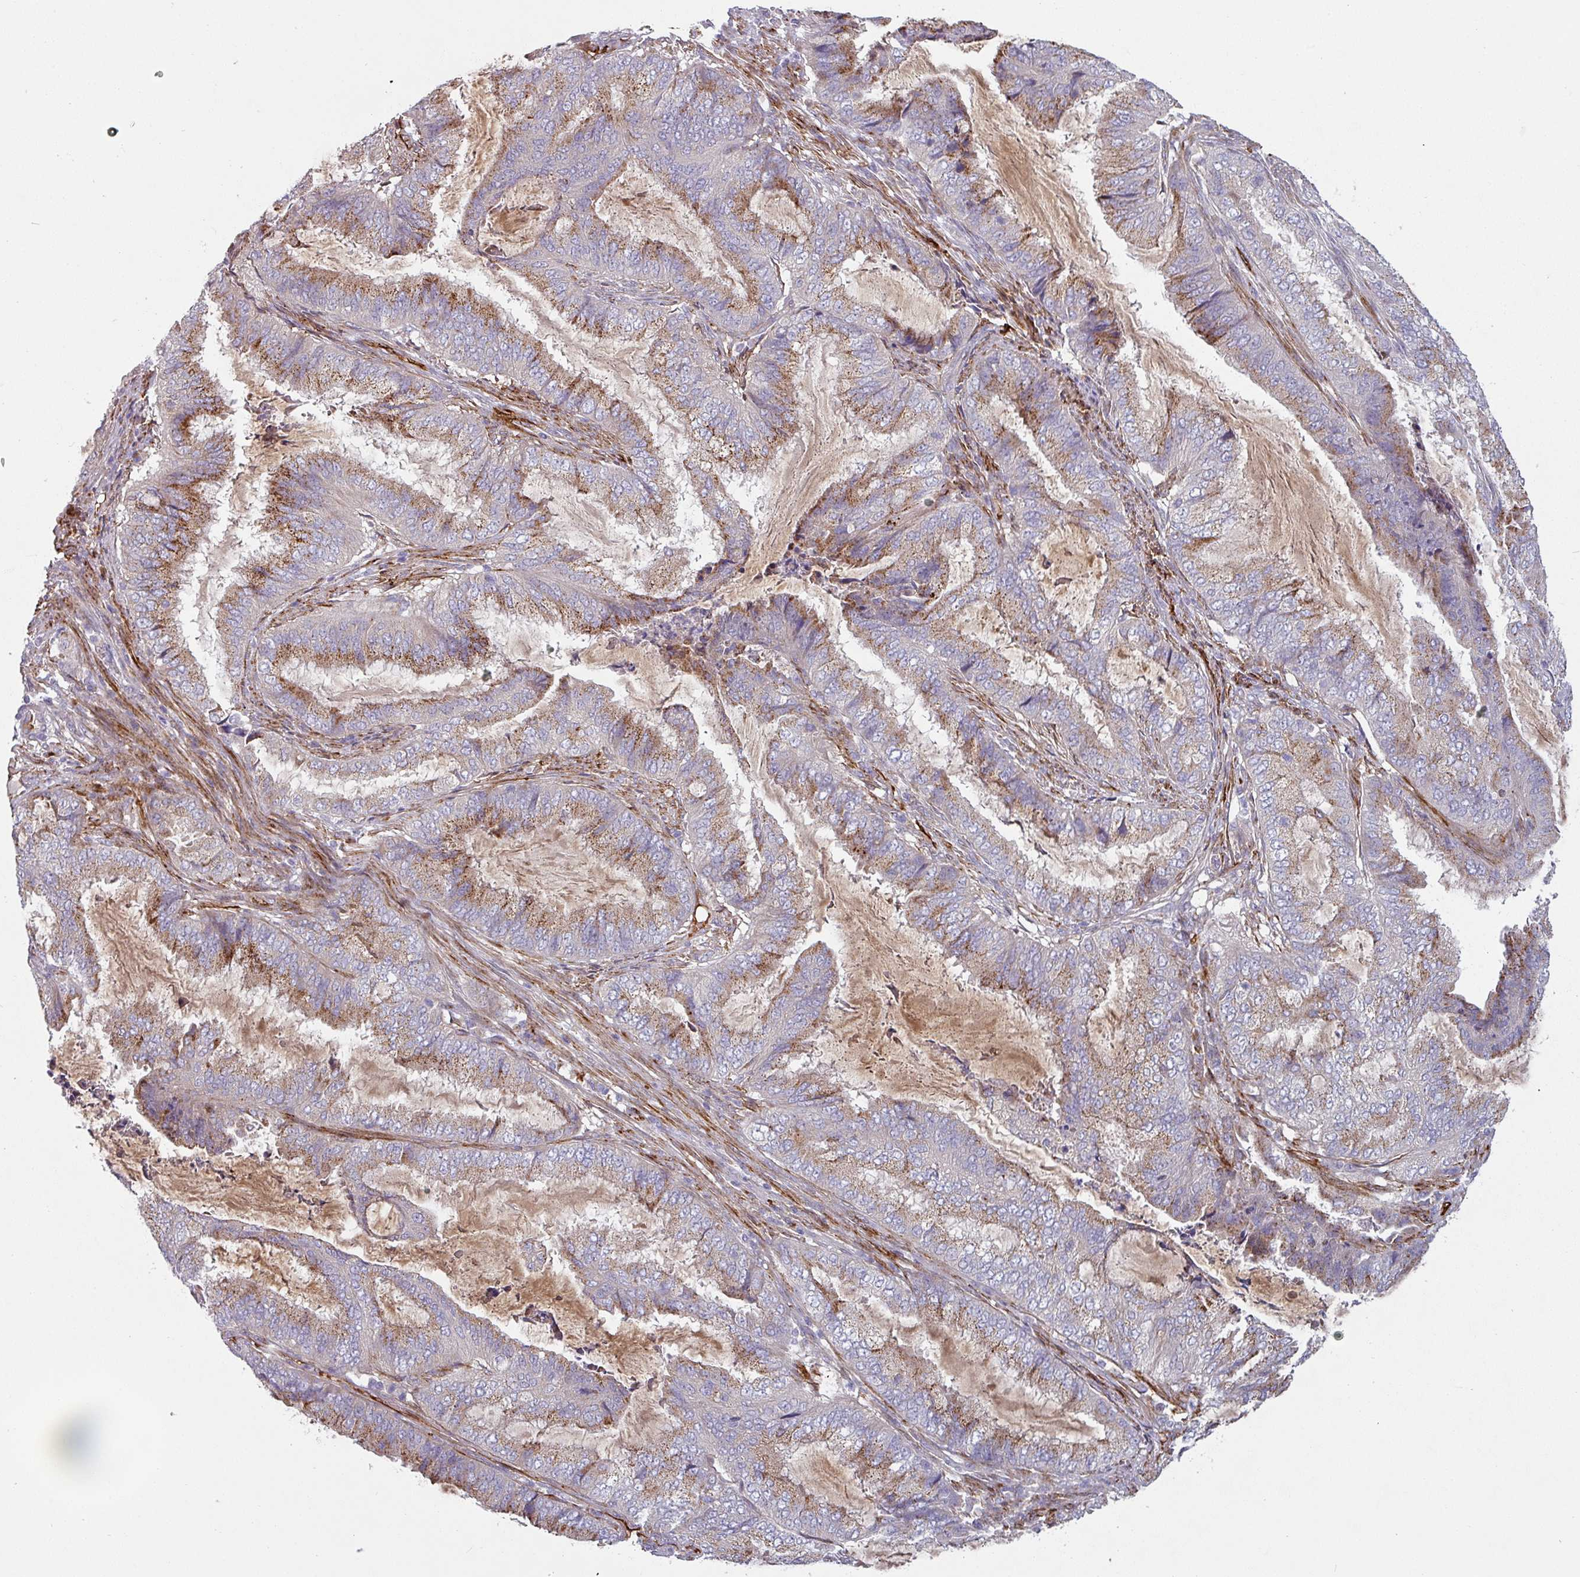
{"staining": {"intensity": "moderate", "quantity": ">75%", "location": "cytoplasmic/membranous"}, "tissue": "endometrial cancer", "cell_type": "Tumor cells", "image_type": "cancer", "snomed": [{"axis": "morphology", "description": "Adenocarcinoma, NOS"}, {"axis": "topography", "description": "Endometrium"}], "caption": "There is medium levels of moderate cytoplasmic/membranous expression in tumor cells of endometrial cancer (adenocarcinoma), as demonstrated by immunohistochemical staining (brown color).", "gene": "PRODH2", "patient": {"sex": "female", "age": 51}}